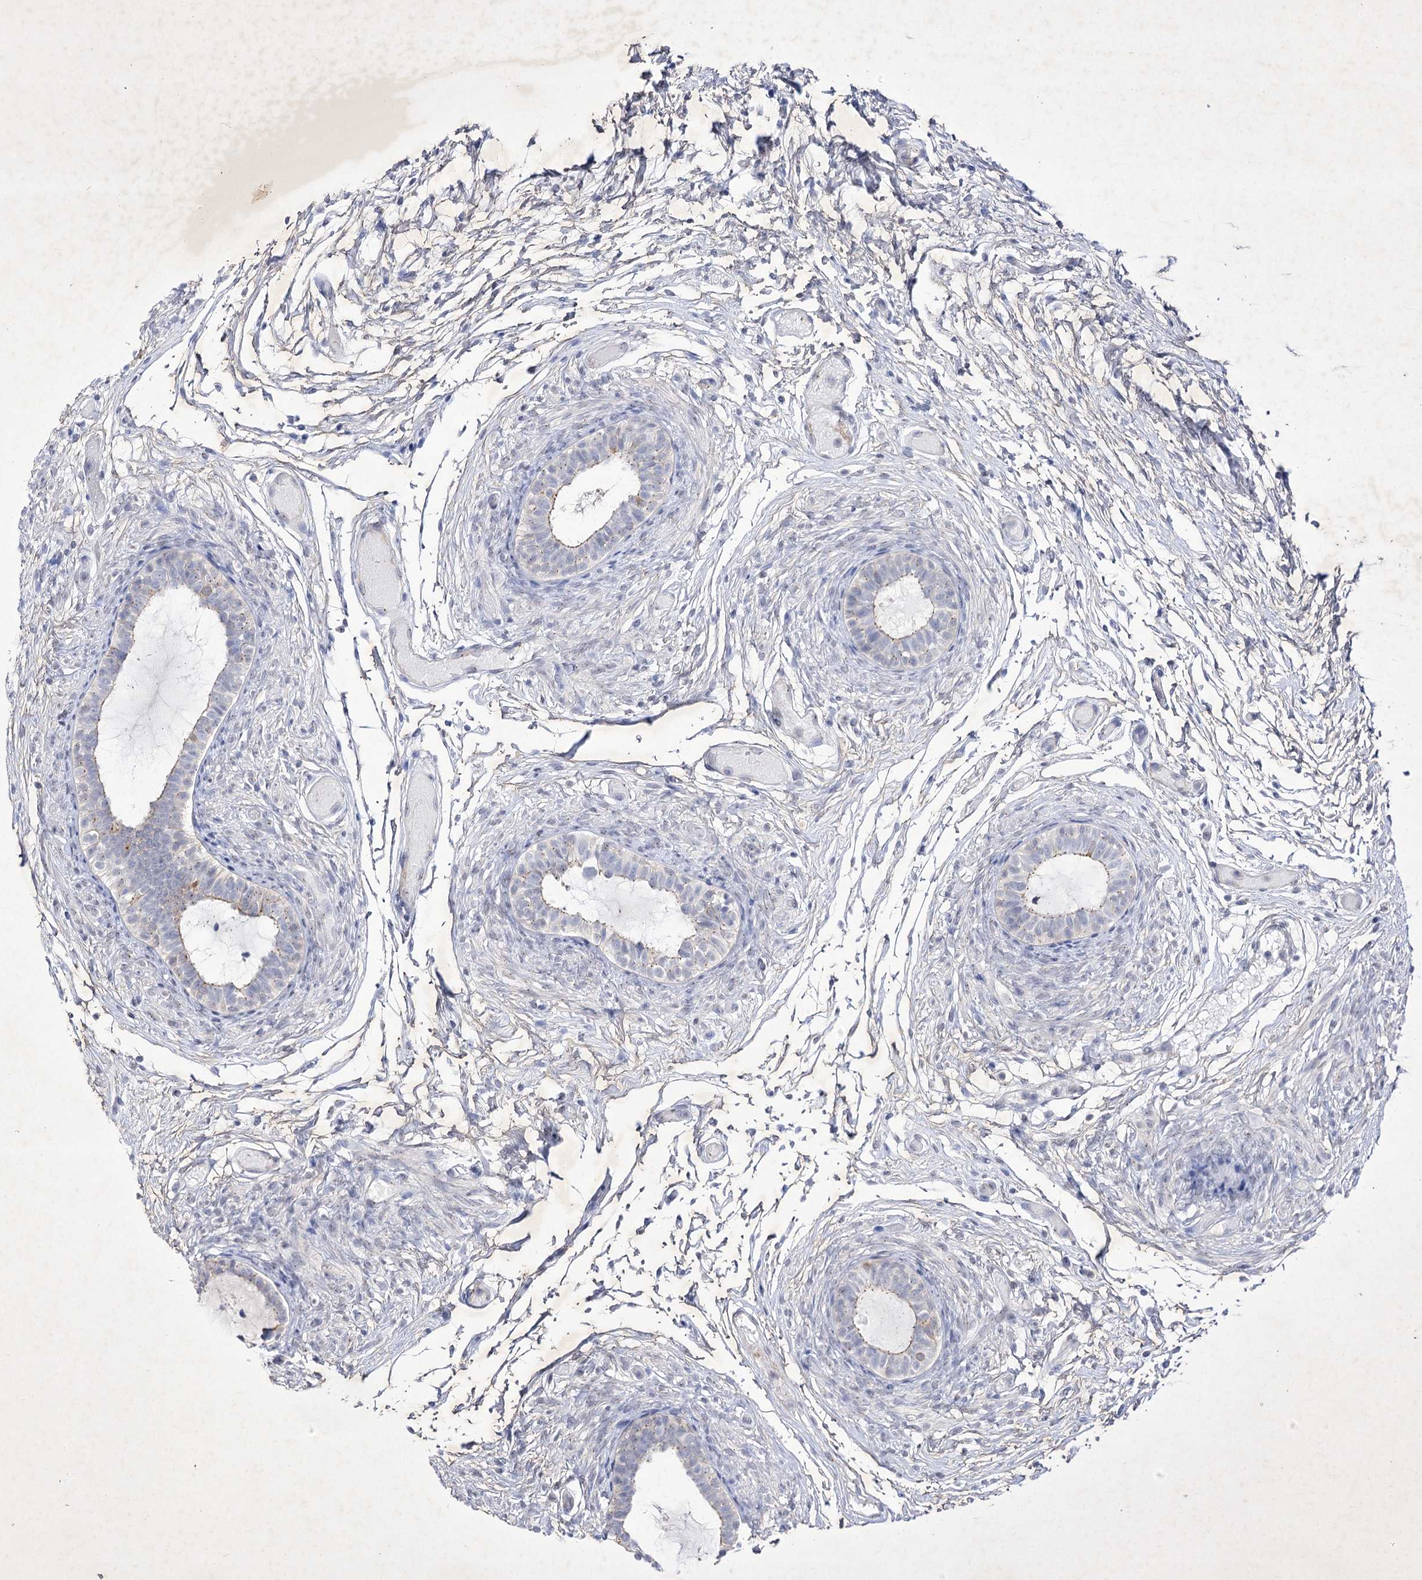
{"staining": {"intensity": "negative", "quantity": "none", "location": "none"}, "tissue": "epididymis", "cell_type": "Glandular cells", "image_type": "normal", "snomed": [{"axis": "morphology", "description": "Normal tissue, NOS"}, {"axis": "topography", "description": "Epididymis"}], "caption": "Immunohistochemistry (IHC) histopathology image of benign epididymis: epididymis stained with DAB (3,3'-diaminobenzidine) exhibits no significant protein positivity in glandular cells.", "gene": "COX15", "patient": {"sex": "male", "age": 5}}